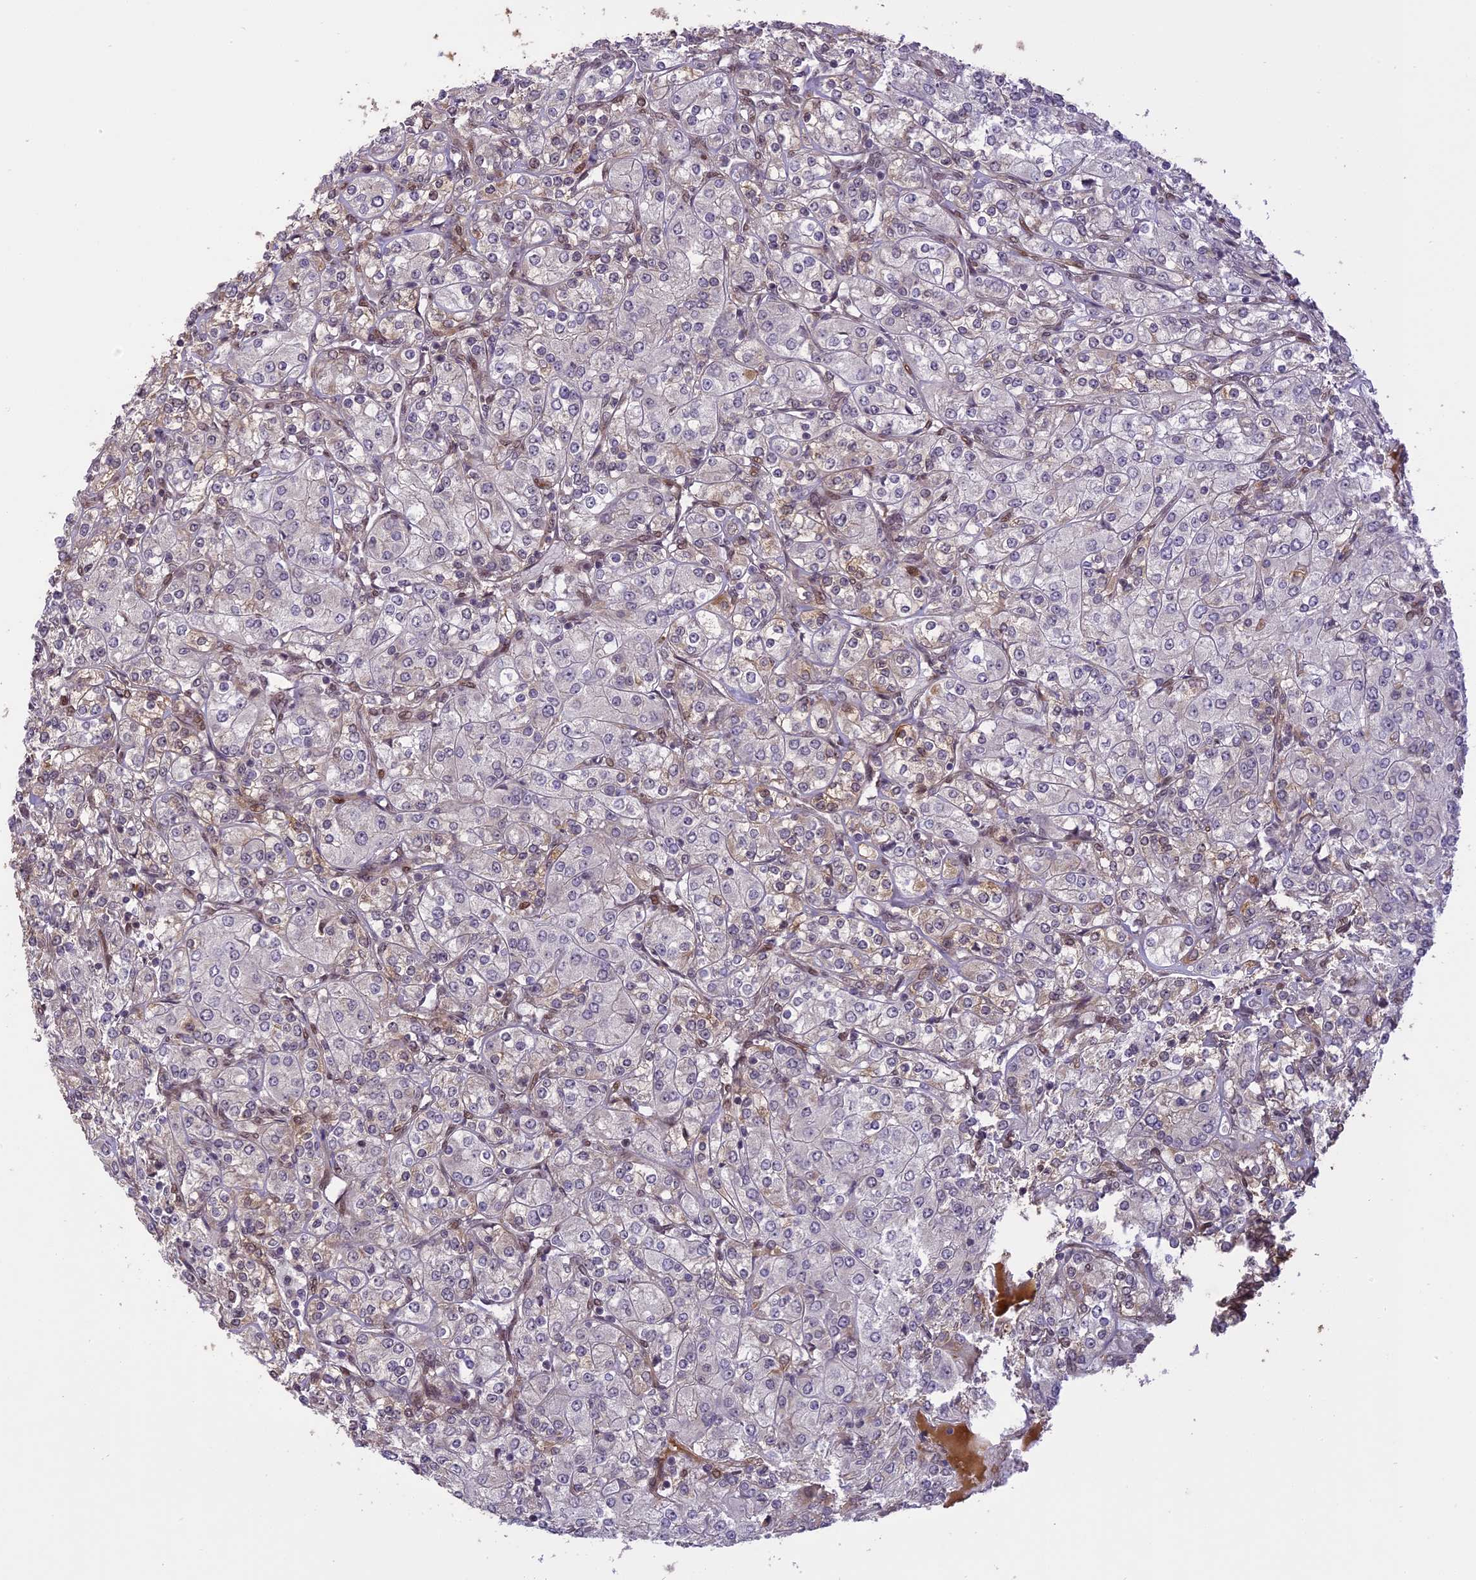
{"staining": {"intensity": "negative", "quantity": "none", "location": "none"}, "tissue": "renal cancer", "cell_type": "Tumor cells", "image_type": "cancer", "snomed": [{"axis": "morphology", "description": "Adenocarcinoma, NOS"}, {"axis": "topography", "description": "Kidney"}], "caption": "This photomicrograph is of adenocarcinoma (renal) stained with immunohistochemistry to label a protein in brown with the nuclei are counter-stained blue. There is no expression in tumor cells.", "gene": "PRELID2", "patient": {"sex": "male", "age": 77}}